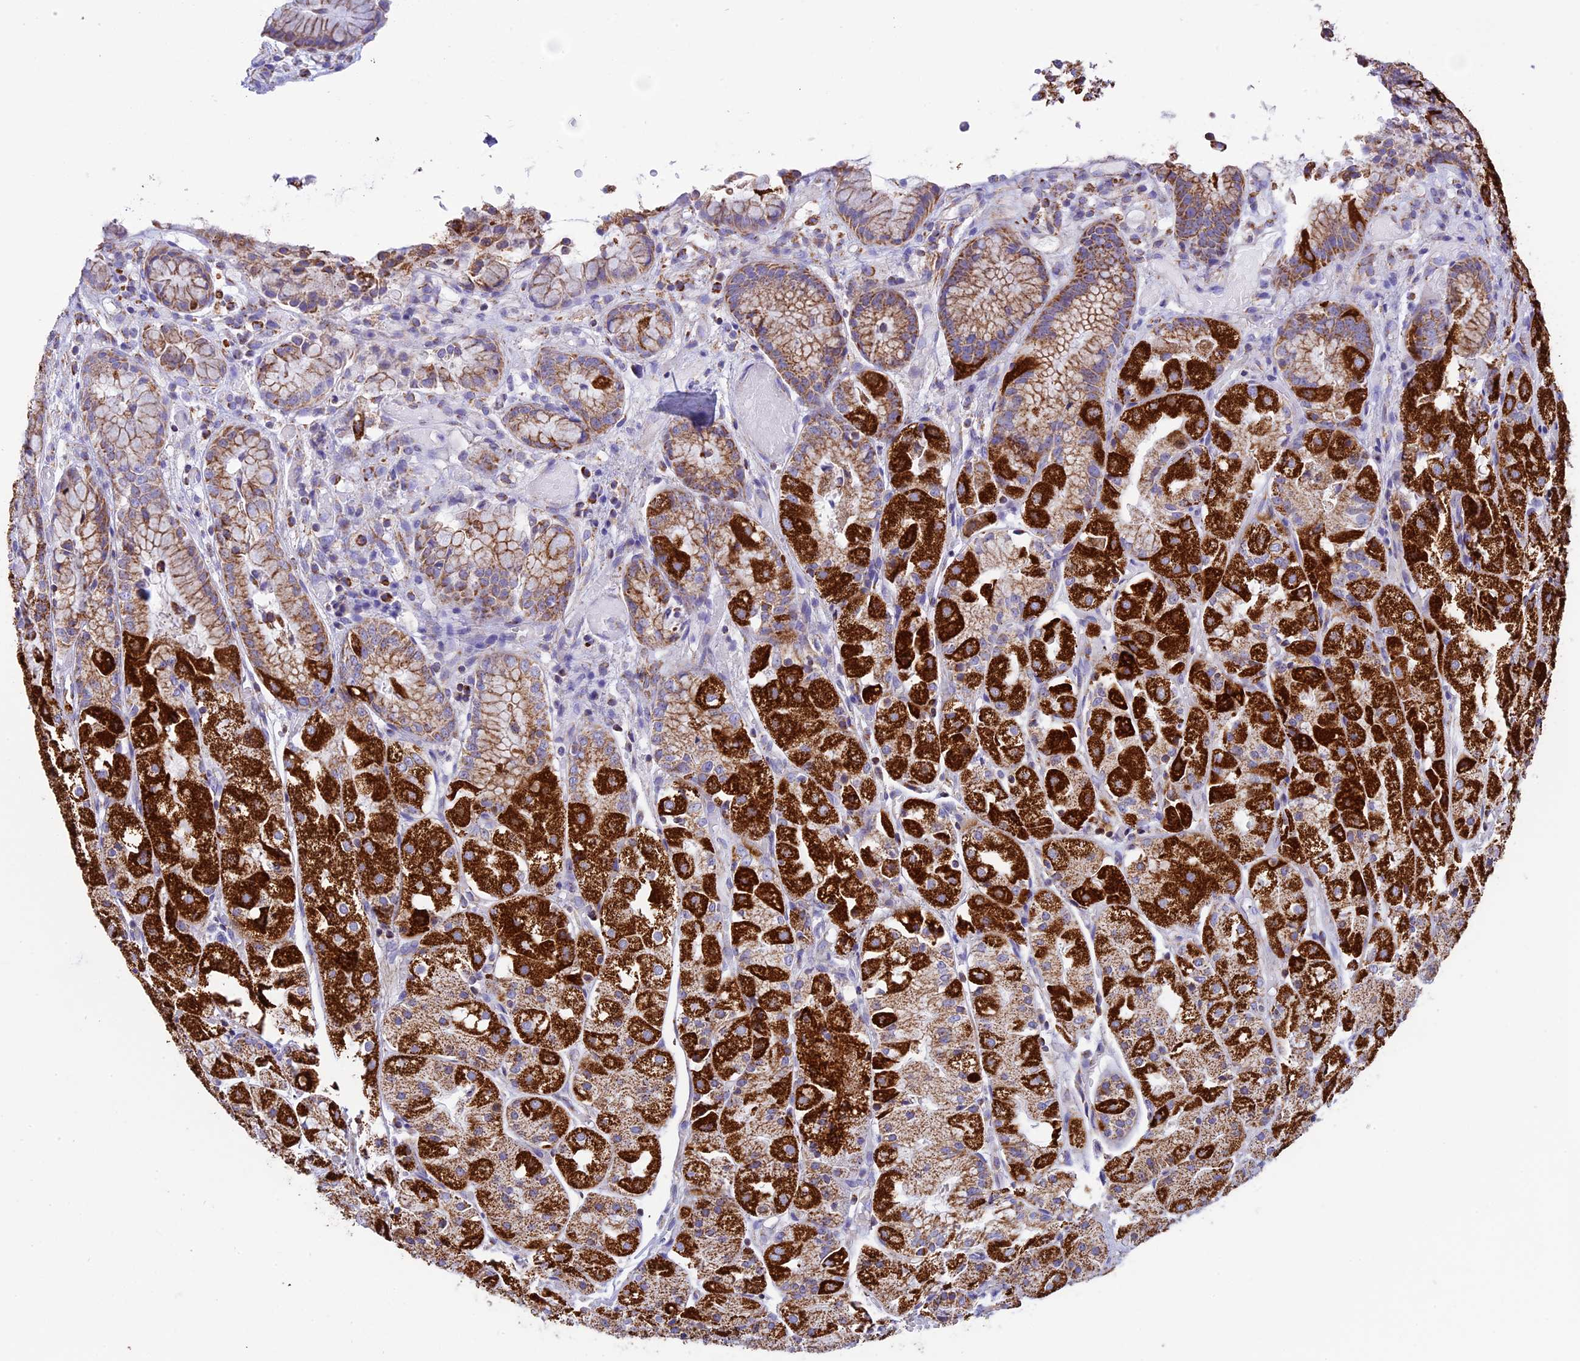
{"staining": {"intensity": "strong", "quantity": "25%-75%", "location": "cytoplasmic/membranous"}, "tissue": "stomach", "cell_type": "Glandular cells", "image_type": "normal", "snomed": [{"axis": "morphology", "description": "Normal tissue, NOS"}, {"axis": "topography", "description": "Stomach, upper"}], "caption": "Stomach stained with DAB immunohistochemistry reveals high levels of strong cytoplasmic/membranous expression in about 25%-75% of glandular cells.", "gene": "KCNG1", "patient": {"sex": "male", "age": 72}}